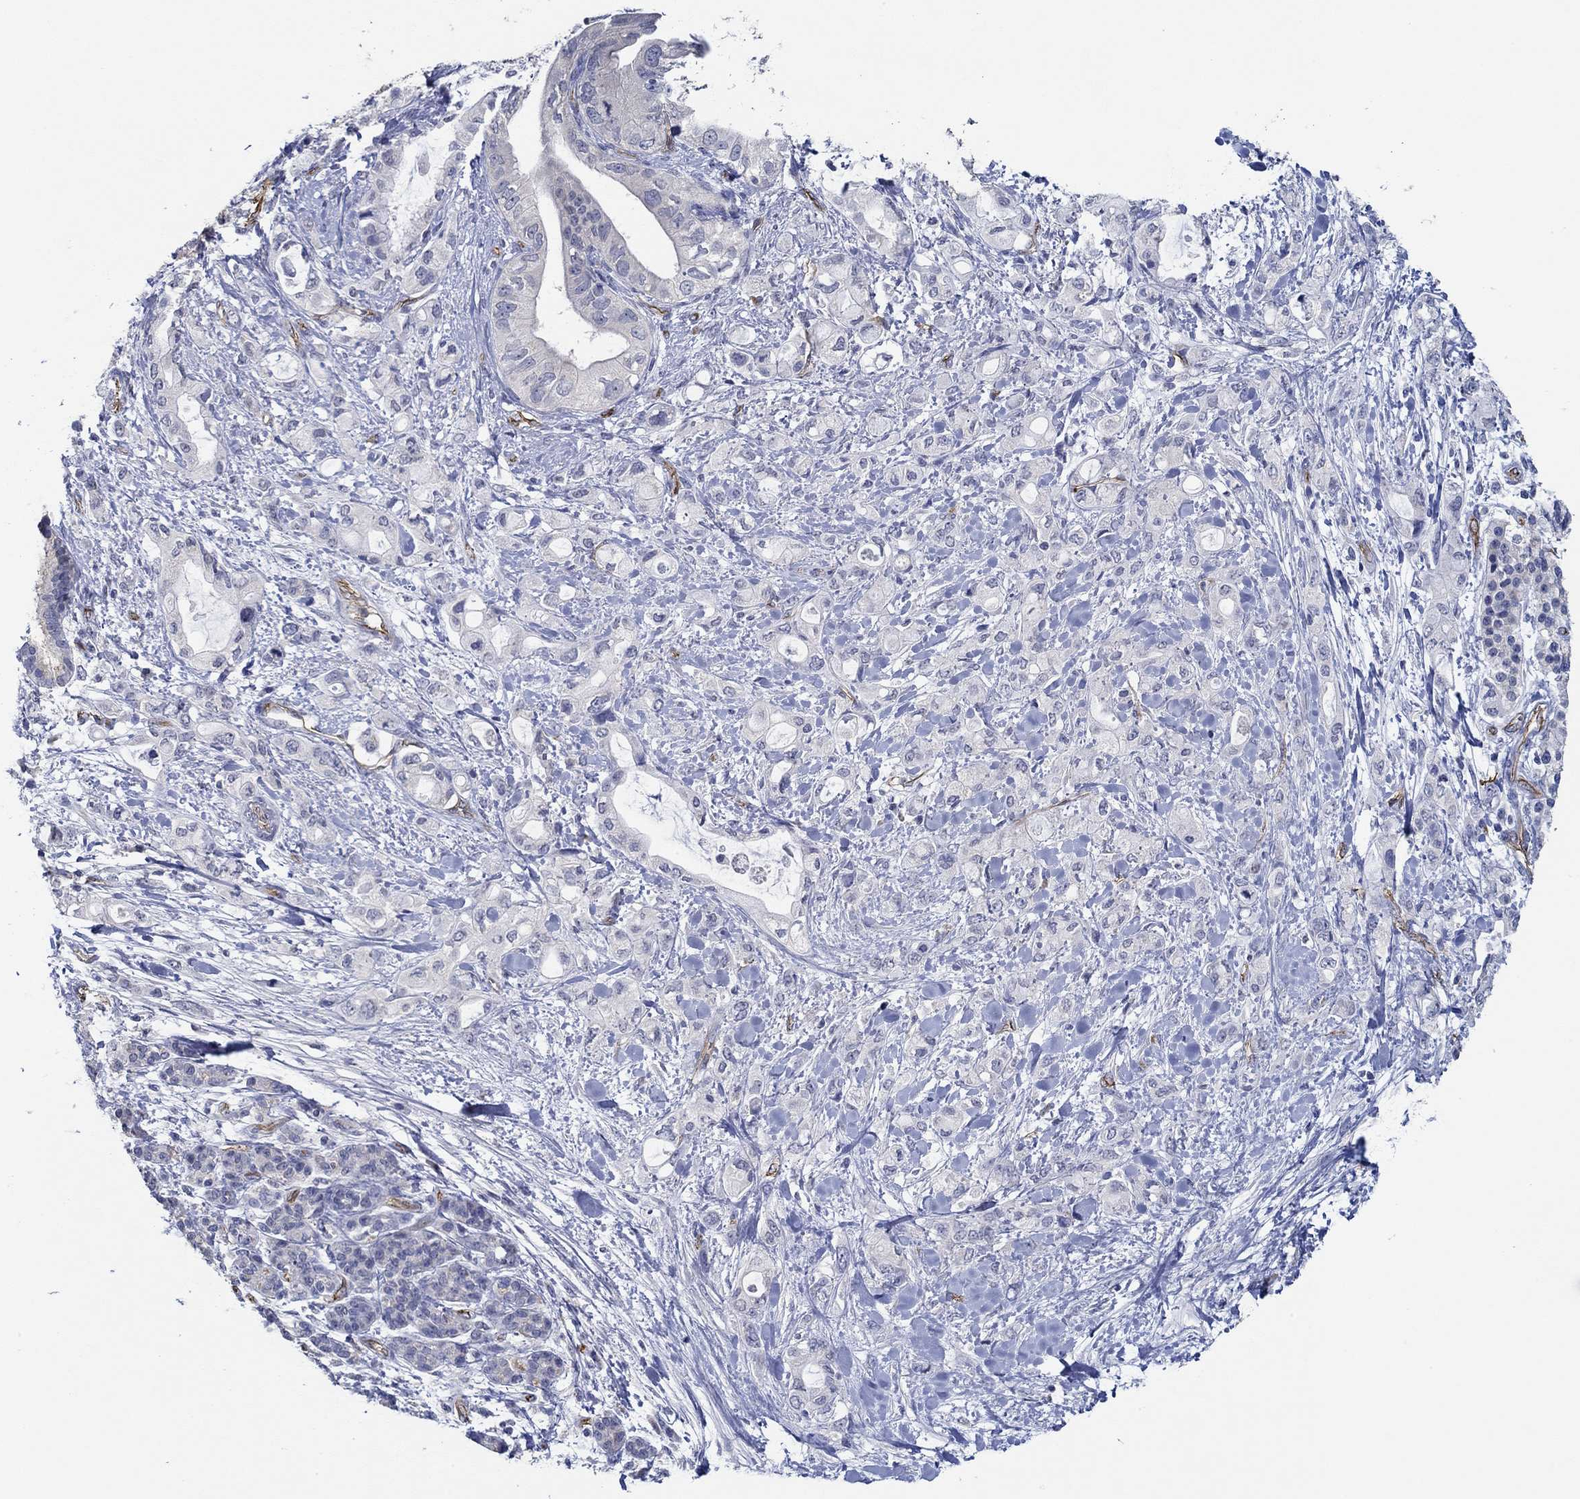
{"staining": {"intensity": "negative", "quantity": "none", "location": "none"}, "tissue": "pancreatic cancer", "cell_type": "Tumor cells", "image_type": "cancer", "snomed": [{"axis": "morphology", "description": "Adenocarcinoma, NOS"}, {"axis": "topography", "description": "Pancreas"}], "caption": "Tumor cells are negative for brown protein staining in pancreatic cancer (adenocarcinoma).", "gene": "GJA5", "patient": {"sex": "female", "age": 56}}